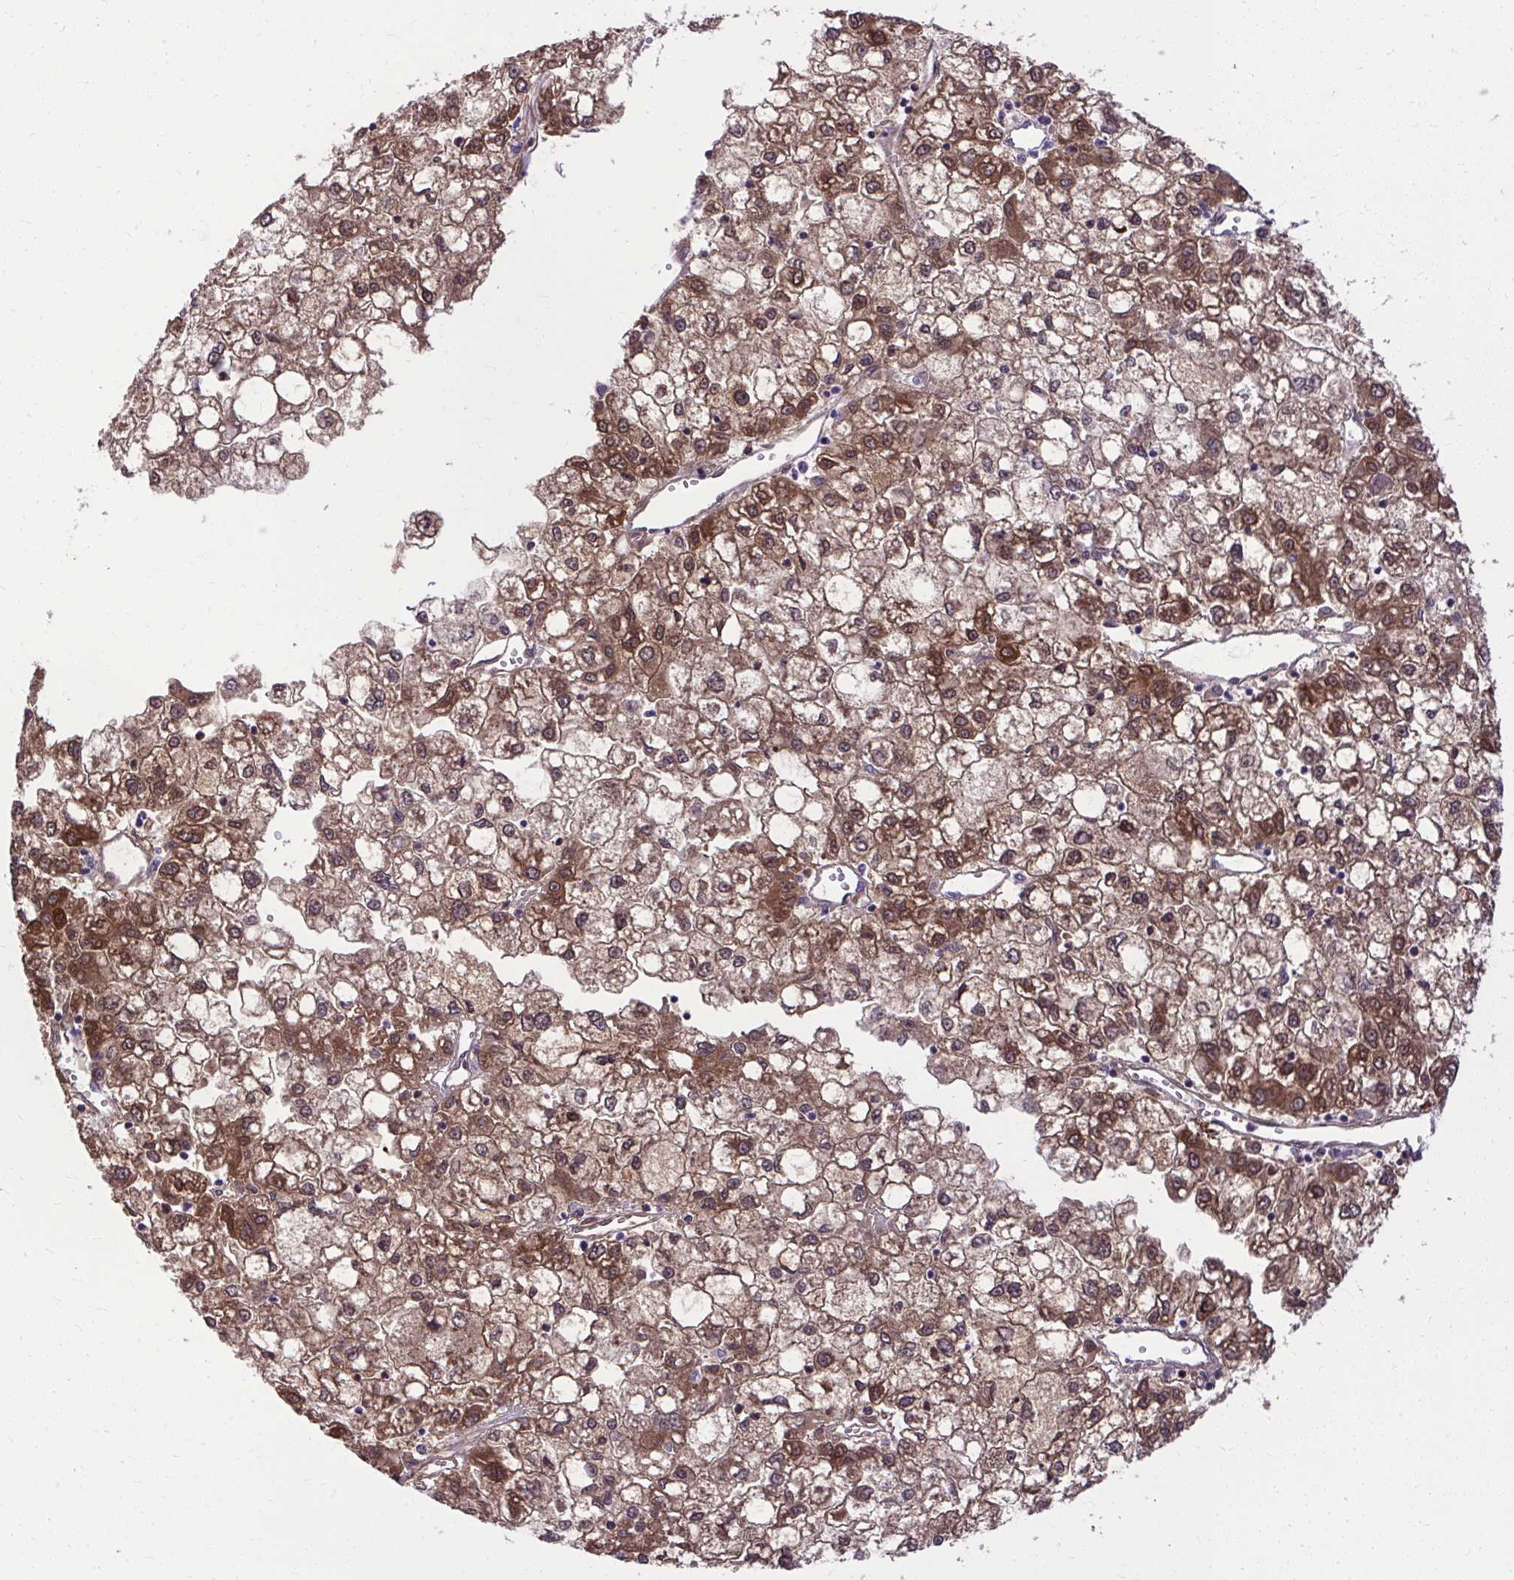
{"staining": {"intensity": "moderate", "quantity": ">75%", "location": "cytoplasmic/membranous"}, "tissue": "liver cancer", "cell_type": "Tumor cells", "image_type": "cancer", "snomed": [{"axis": "morphology", "description": "Carcinoma, Hepatocellular, NOS"}, {"axis": "topography", "description": "Liver"}], "caption": "A brown stain labels moderate cytoplasmic/membranous expression of a protein in human liver cancer tumor cells.", "gene": "NNMT", "patient": {"sex": "male", "age": 40}}